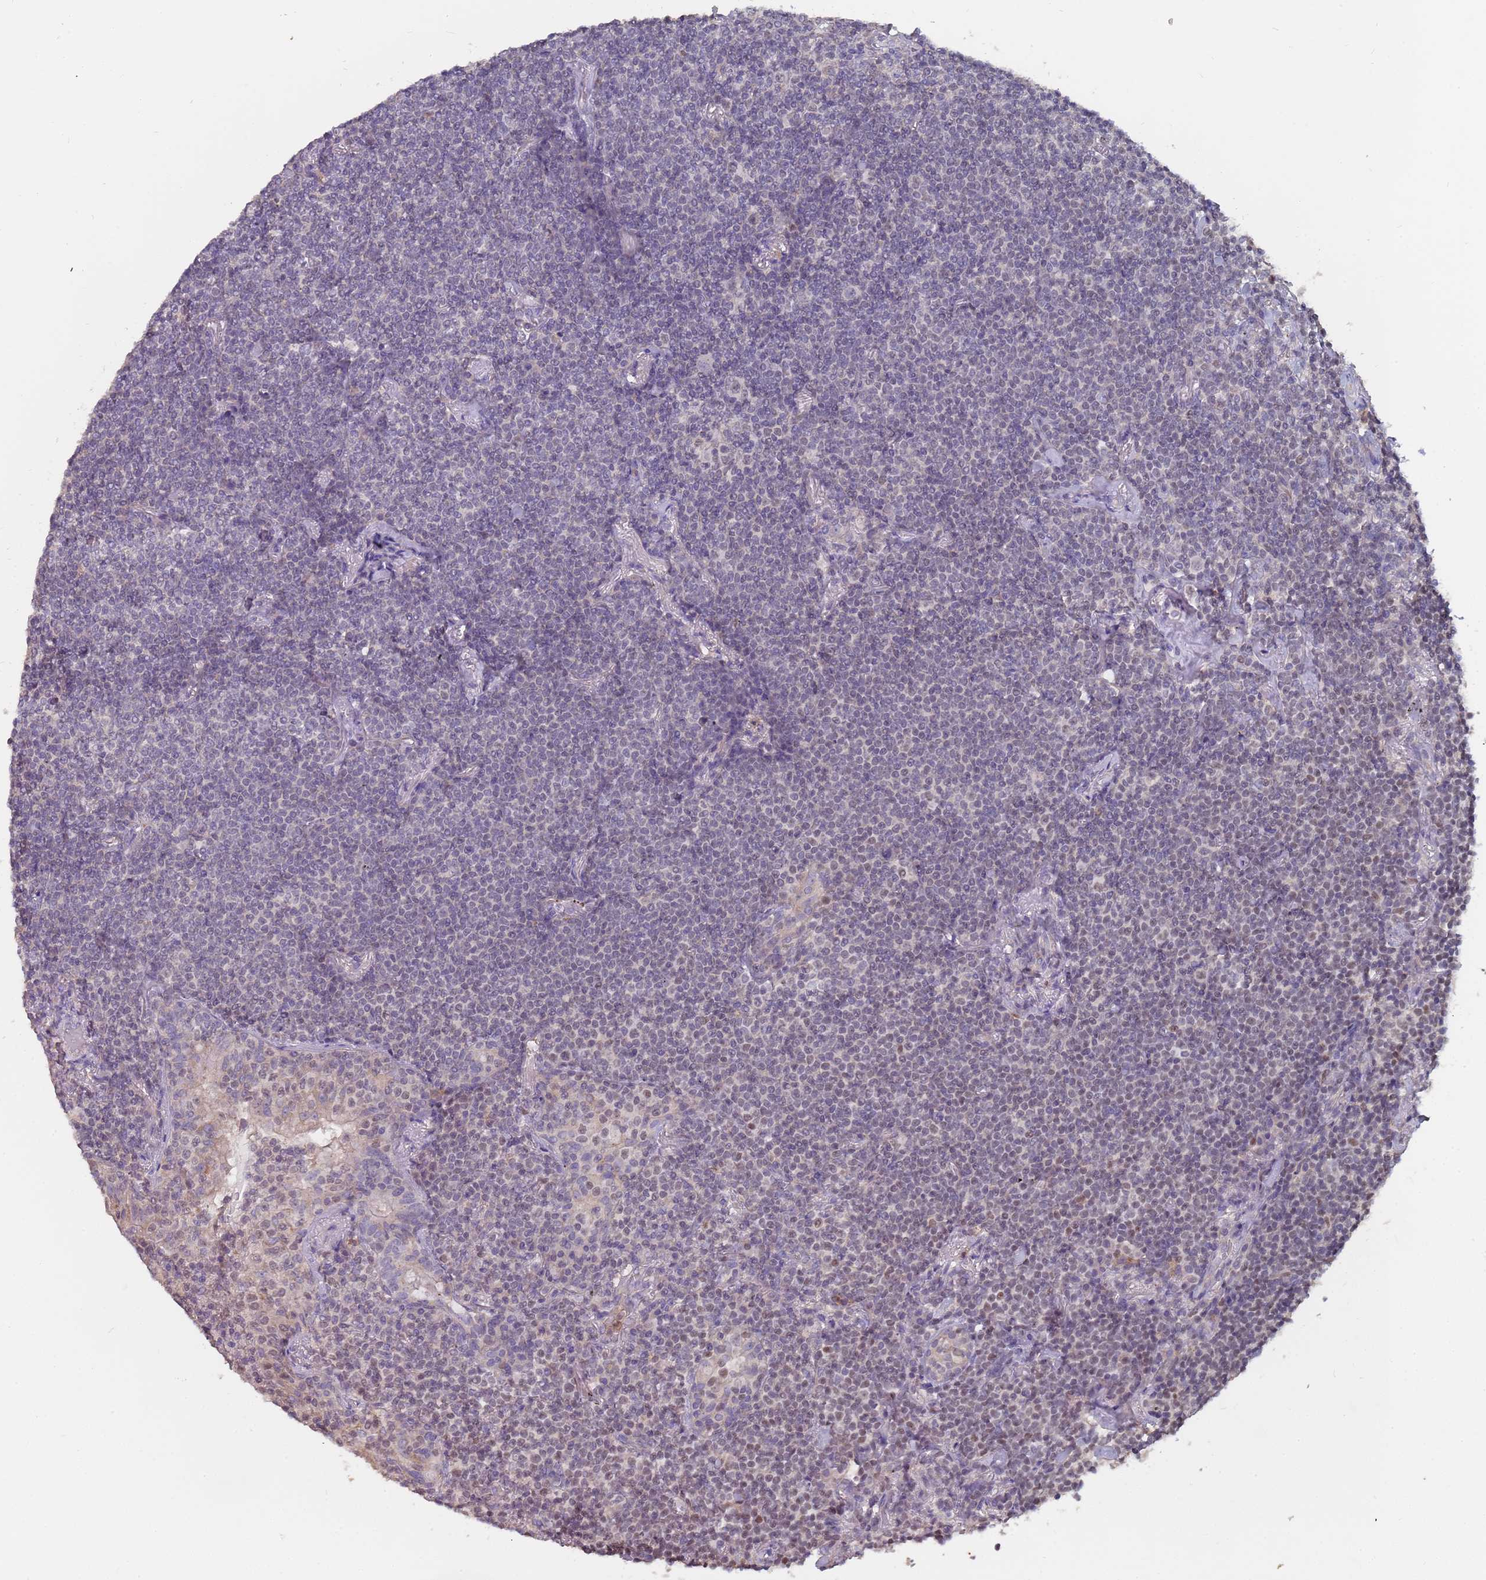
{"staining": {"intensity": "negative", "quantity": "none", "location": "none"}, "tissue": "lymphoma", "cell_type": "Tumor cells", "image_type": "cancer", "snomed": [{"axis": "morphology", "description": "Malignant lymphoma, non-Hodgkin's type, Low grade"}, {"axis": "topography", "description": "Lung"}], "caption": "This is an immunohistochemistry image of lymphoma. There is no positivity in tumor cells.", "gene": "TCEANC2", "patient": {"sex": "female", "age": 71}}